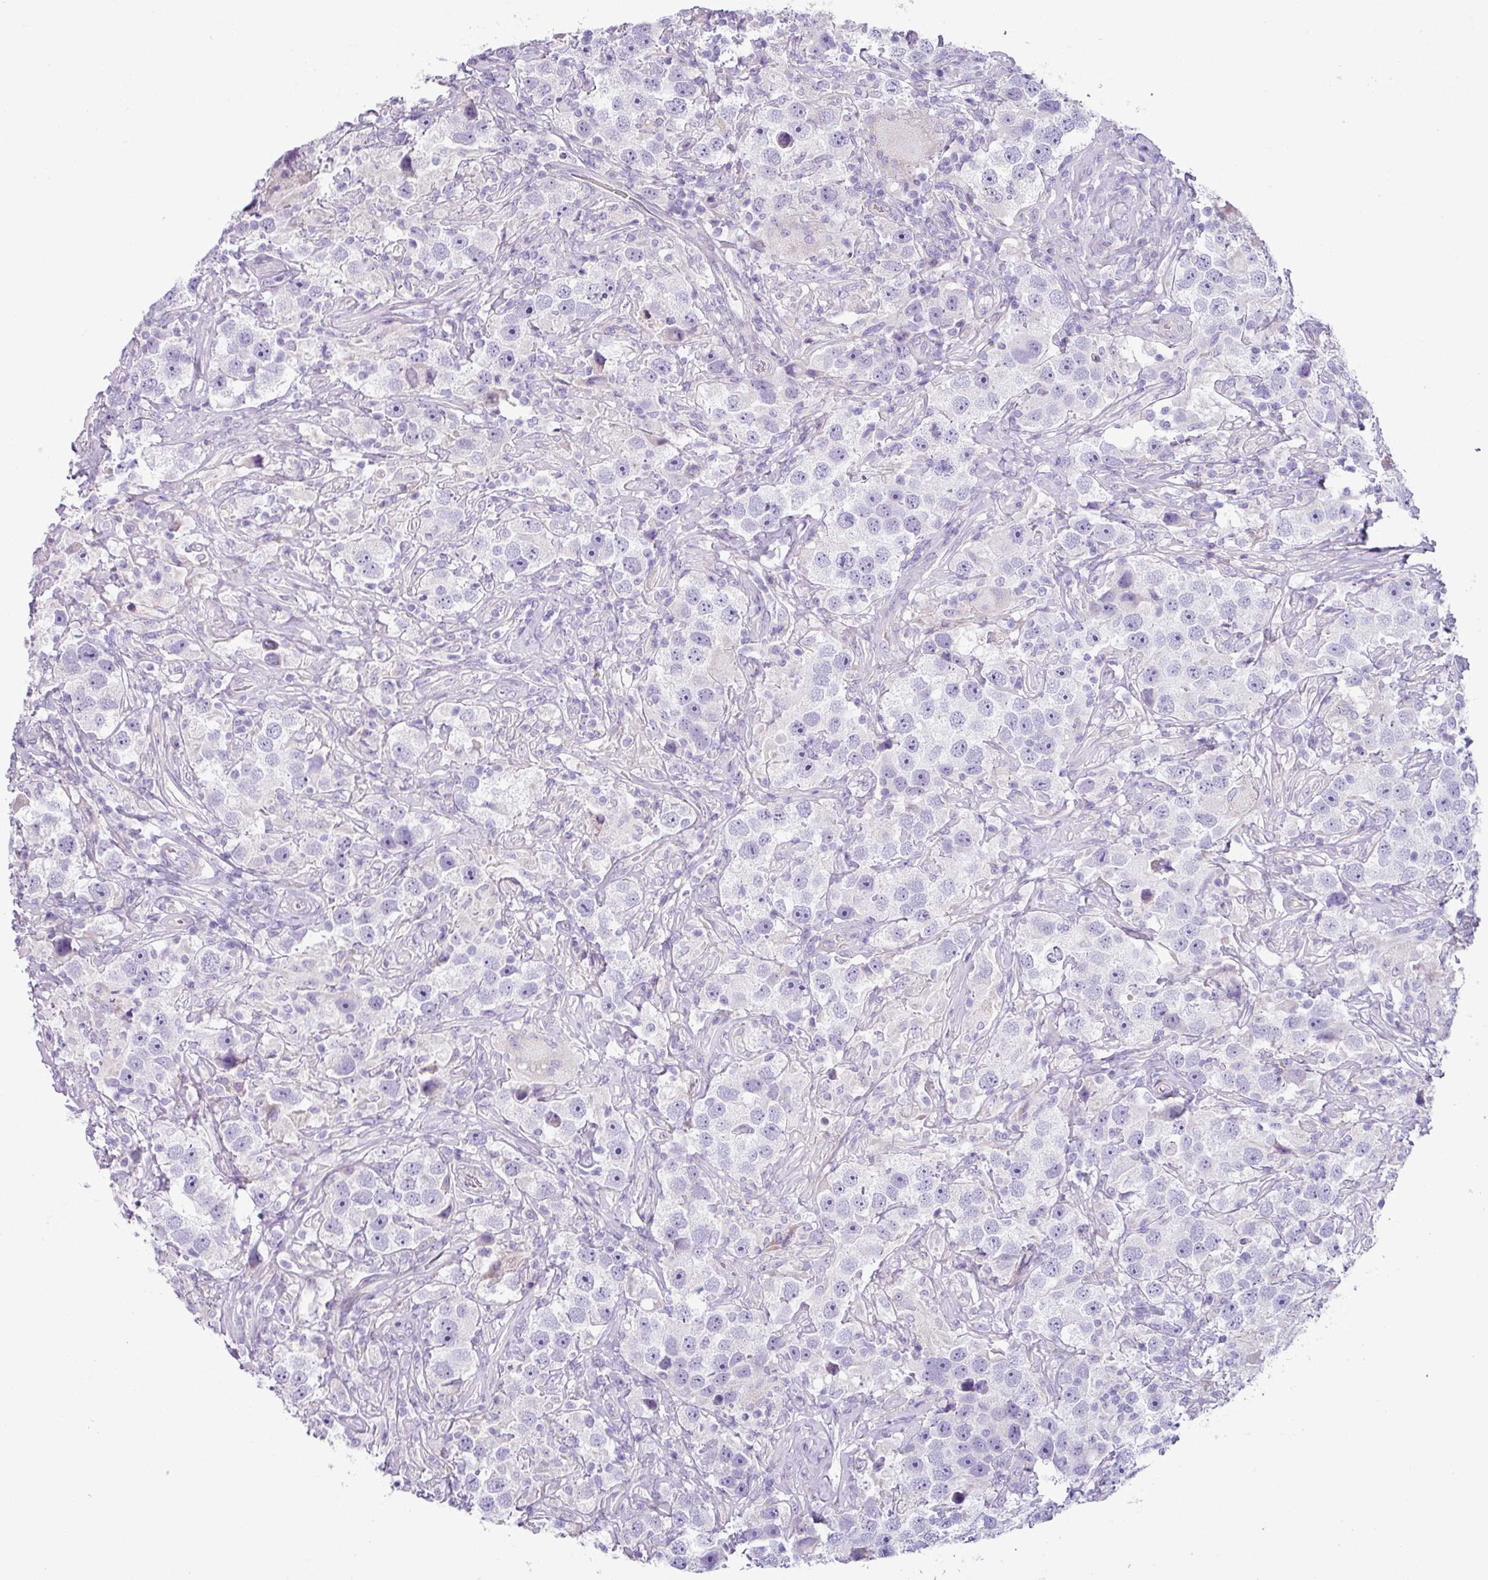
{"staining": {"intensity": "negative", "quantity": "none", "location": "none"}, "tissue": "testis cancer", "cell_type": "Tumor cells", "image_type": "cancer", "snomed": [{"axis": "morphology", "description": "Seminoma, NOS"}, {"axis": "topography", "description": "Testis"}], "caption": "An immunohistochemistry (IHC) histopathology image of testis seminoma is shown. There is no staining in tumor cells of testis seminoma.", "gene": "RGS16", "patient": {"sex": "male", "age": 49}}